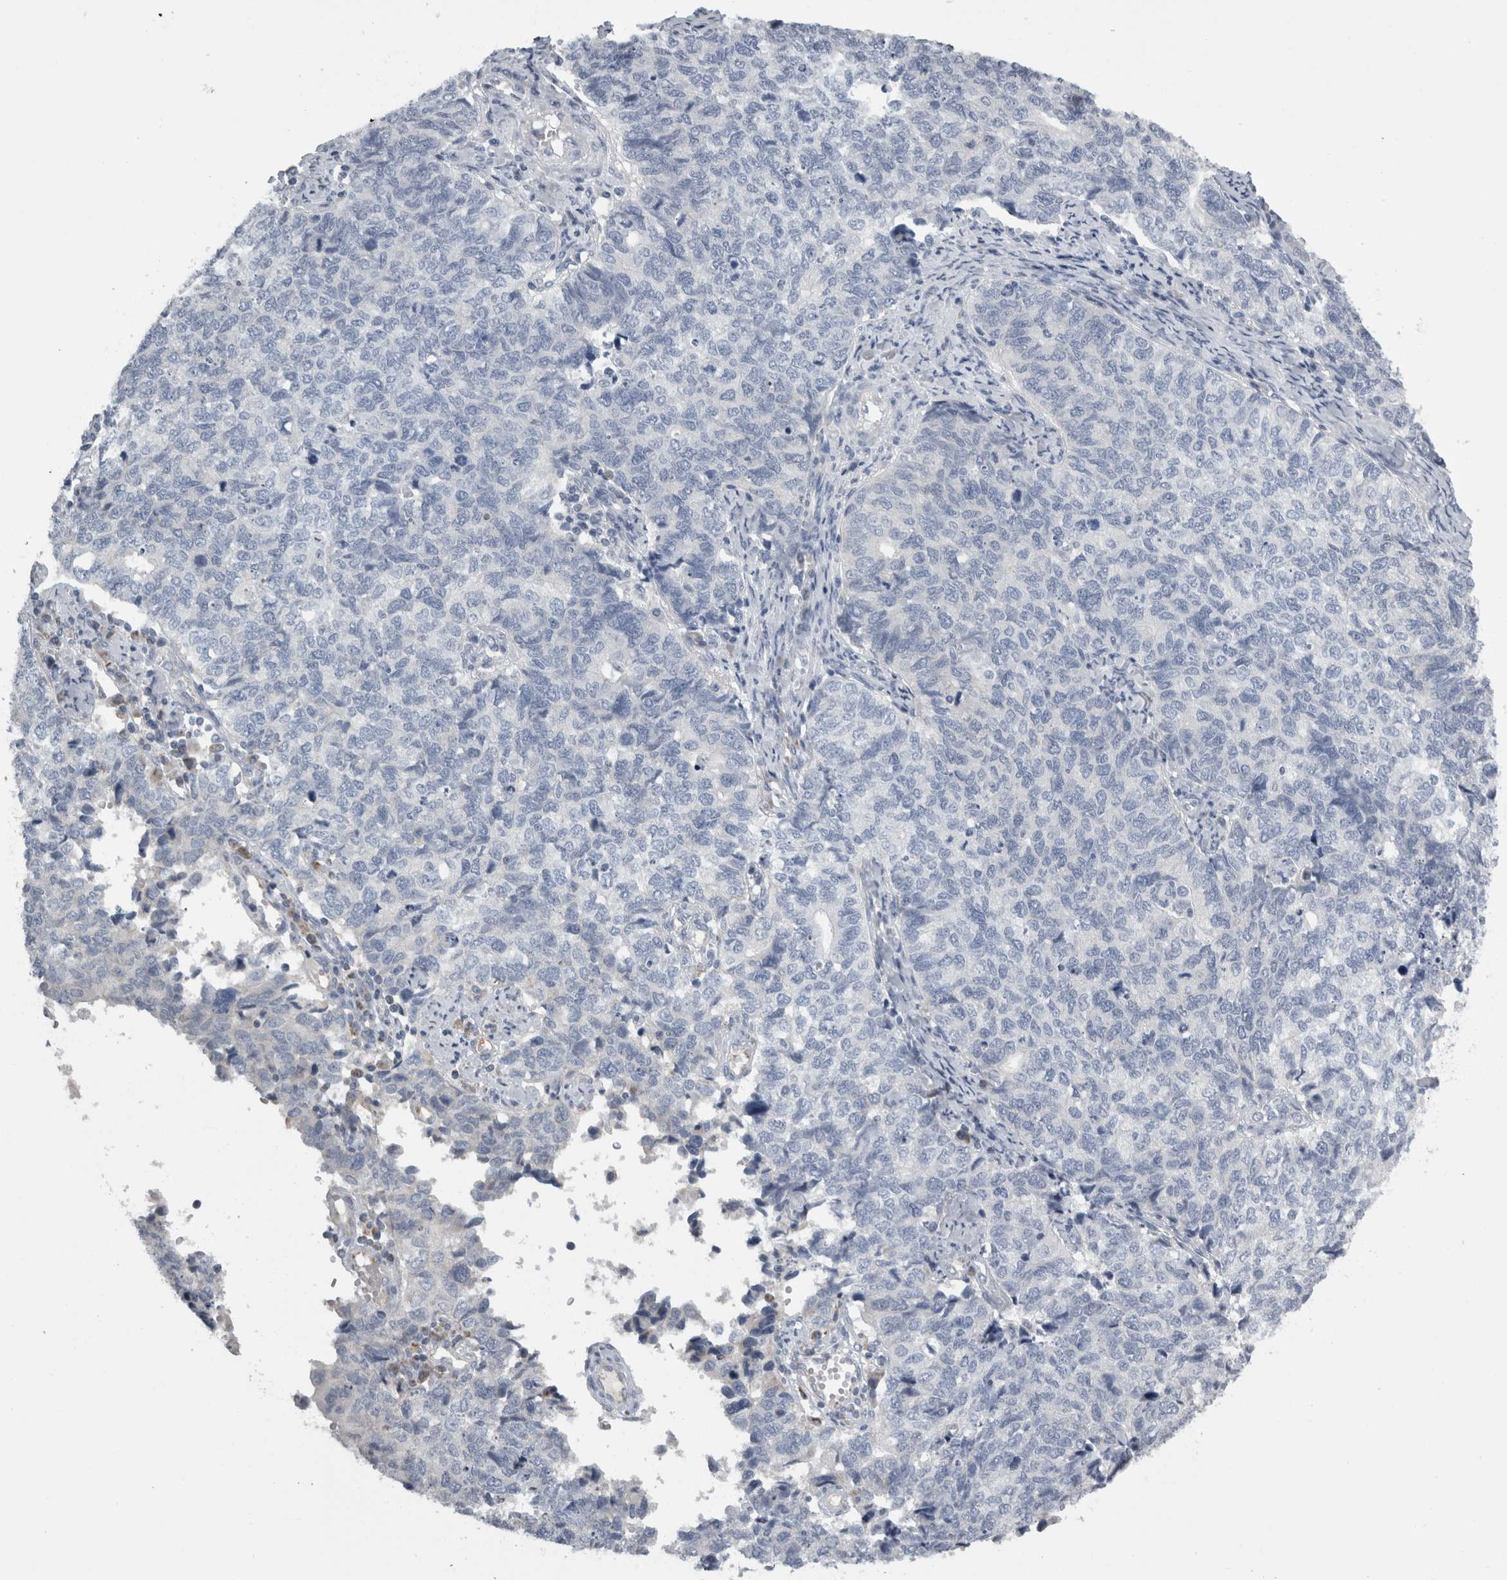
{"staining": {"intensity": "negative", "quantity": "none", "location": "none"}, "tissue": "cervical cancer", "cell_type": "Tumor cells", "image_type": "cancer", "snomed": [{"axis": "morphology", "description": "Squamous cell carcinoma, NOS"}, {"axis": "topography", "description": "Cervix"}], "caption": "Tumor cells are negative for brown protein staining in cervical cancer.", "gene": "TCAP", "patient": {"sex": "female", "age": 63}}